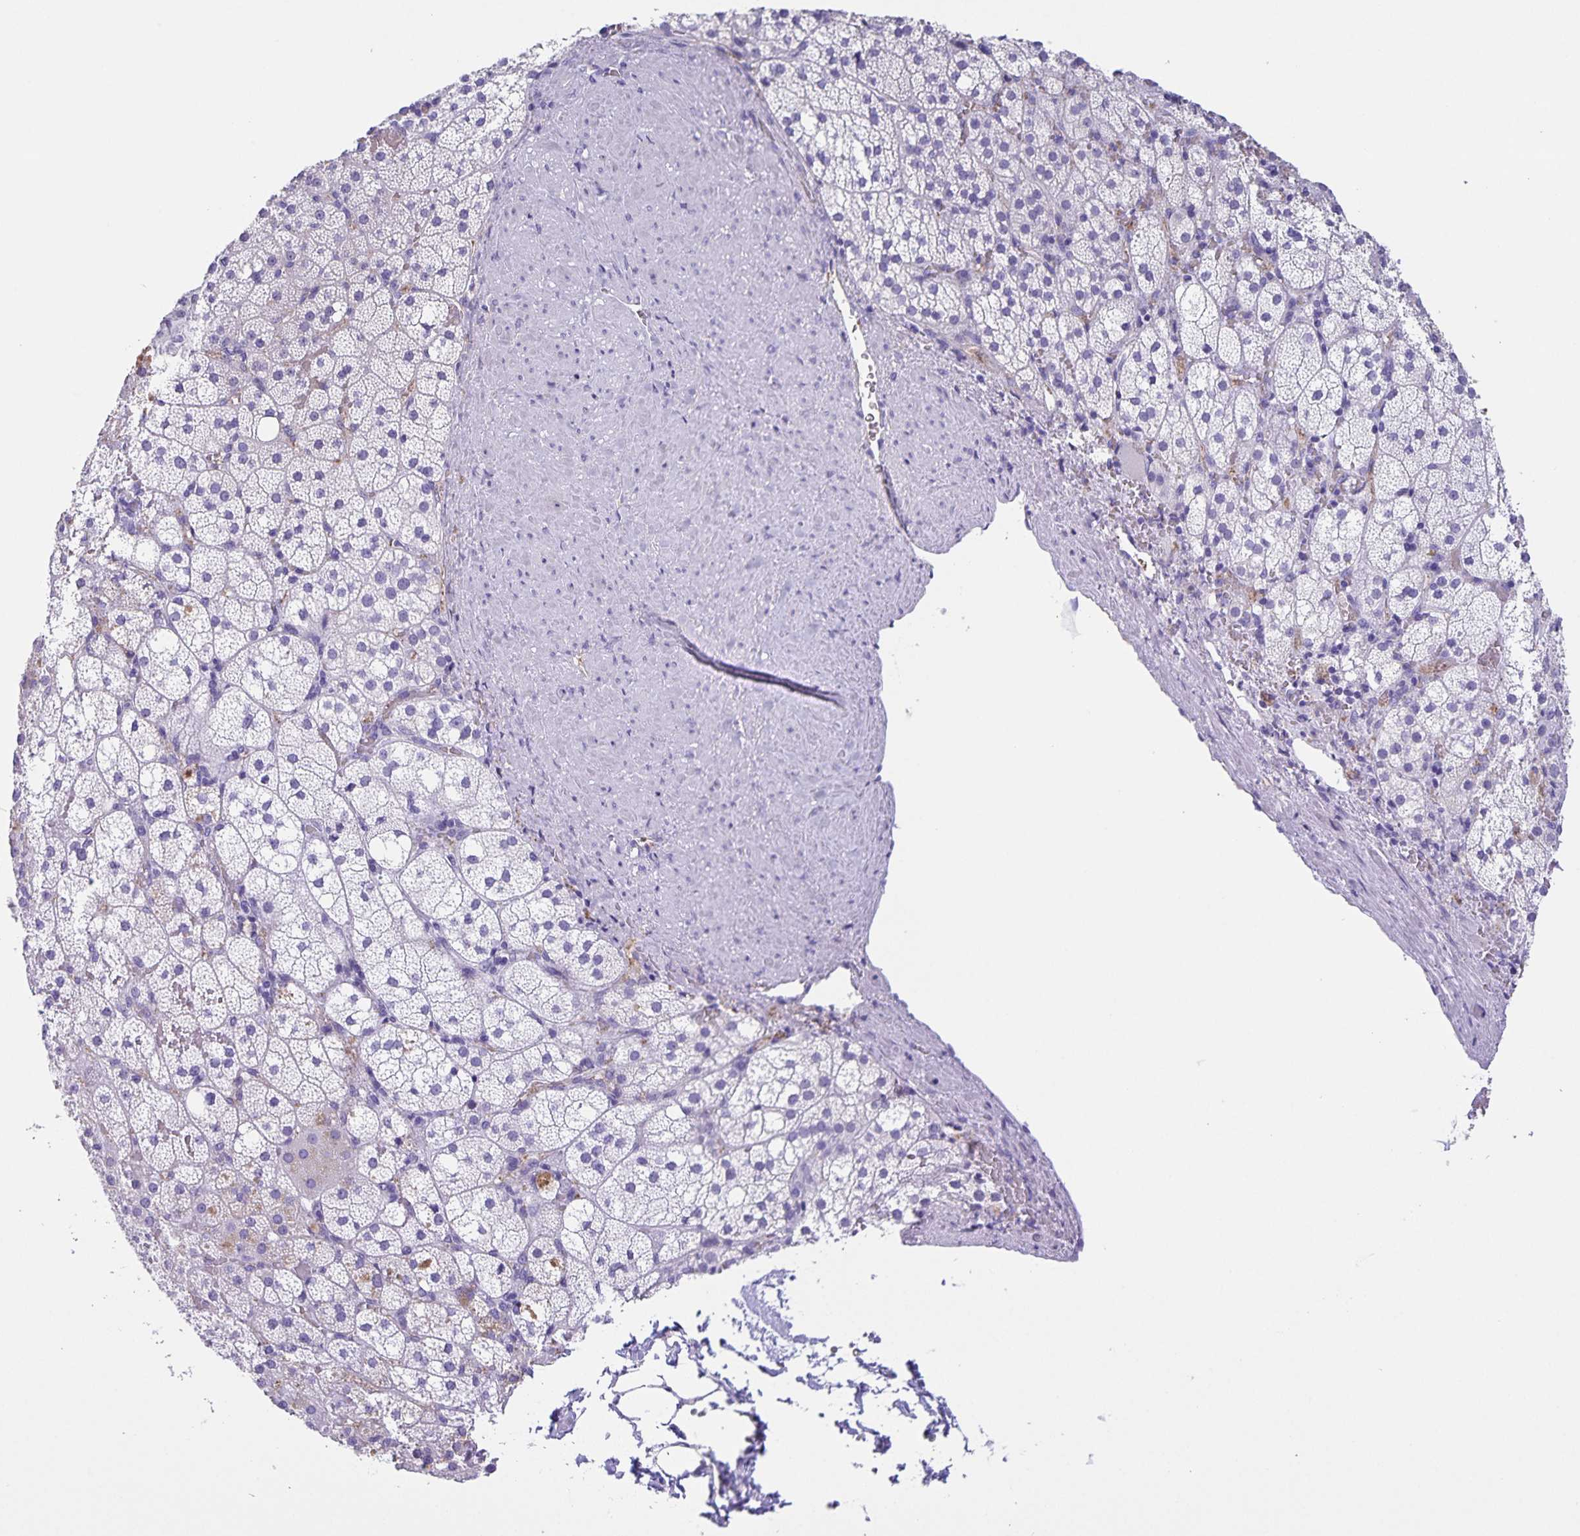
{"staining": {"intensity": "negative", "quantity": "none", "location": "none"}, "tissue": "adrenal gland", "cell_type": "Glandular cells", "image_type": "normal", "snomed": [{"axis": "morphology", "description": "Normal tissue, NOS"}, {"axis": "topography", "description": "Adrenal gland"}], "caption": "A photomicrograph of human adrenal gland is negative for staining in glandular cells. Nuclei are stained in blue.", "gene": "UBQLN3", "patient": {"sex": "male", "age": 53}}